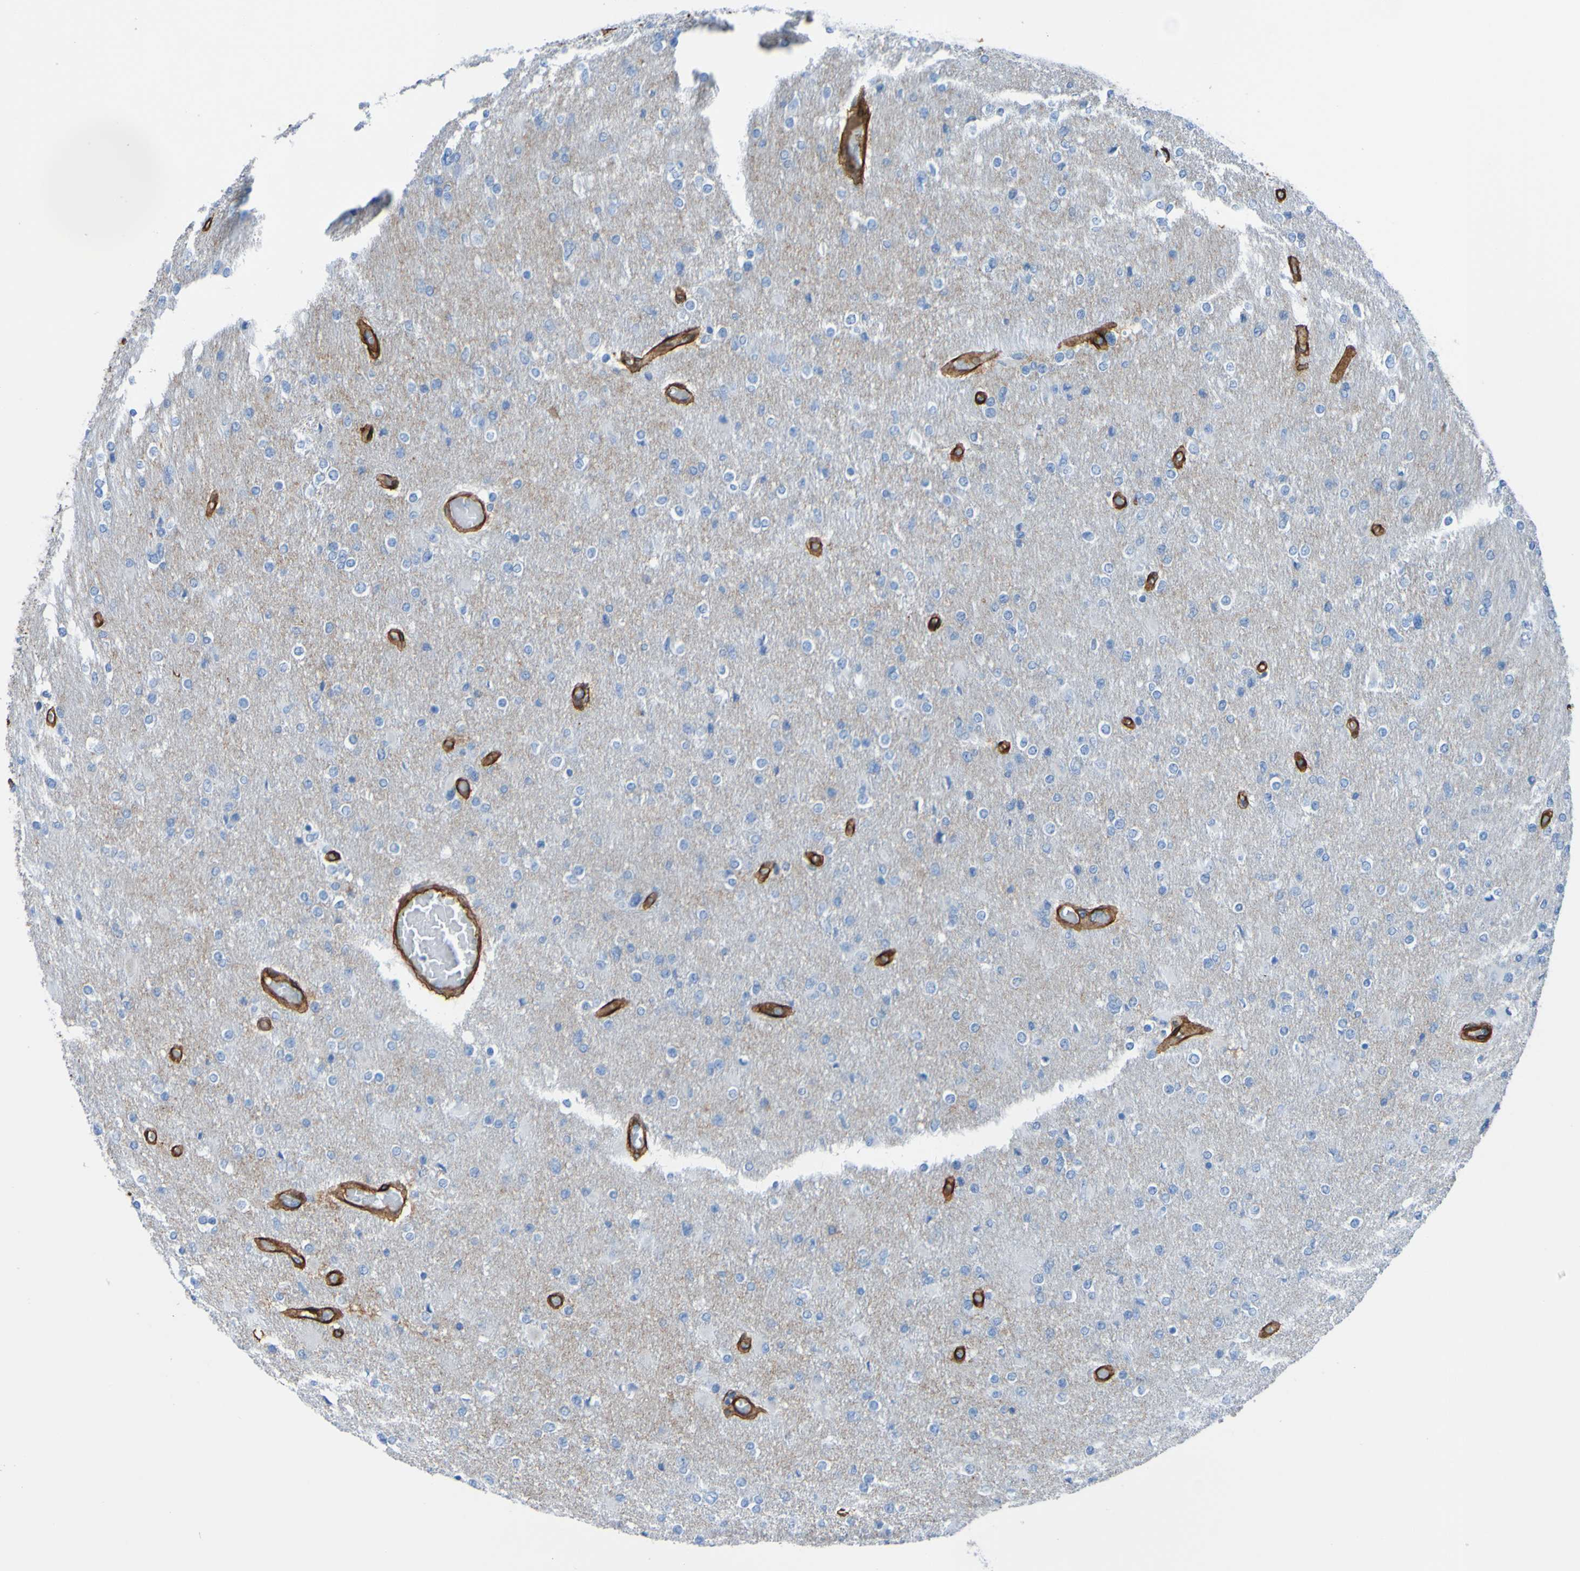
{"staining": {"intensity": "negative", "quantity": "none", "location": "none"}, "tissue": "glioma", "cell_type": "Tumor cells", "image_type": "cancer", "snomed": [{"axis": "morphology", "description": "Glioma, malignant, High grade"}, {"axis": "topography", "description": "Cerebral cortex"}], "caption": "Immunohistochemistry (IHC) histopathology image of human glioma stained for a protein (brown), which demonstrates no staining in tumor cells.", "gene": "COL4A2", "patient": {"sex": "female", "age": 36}}